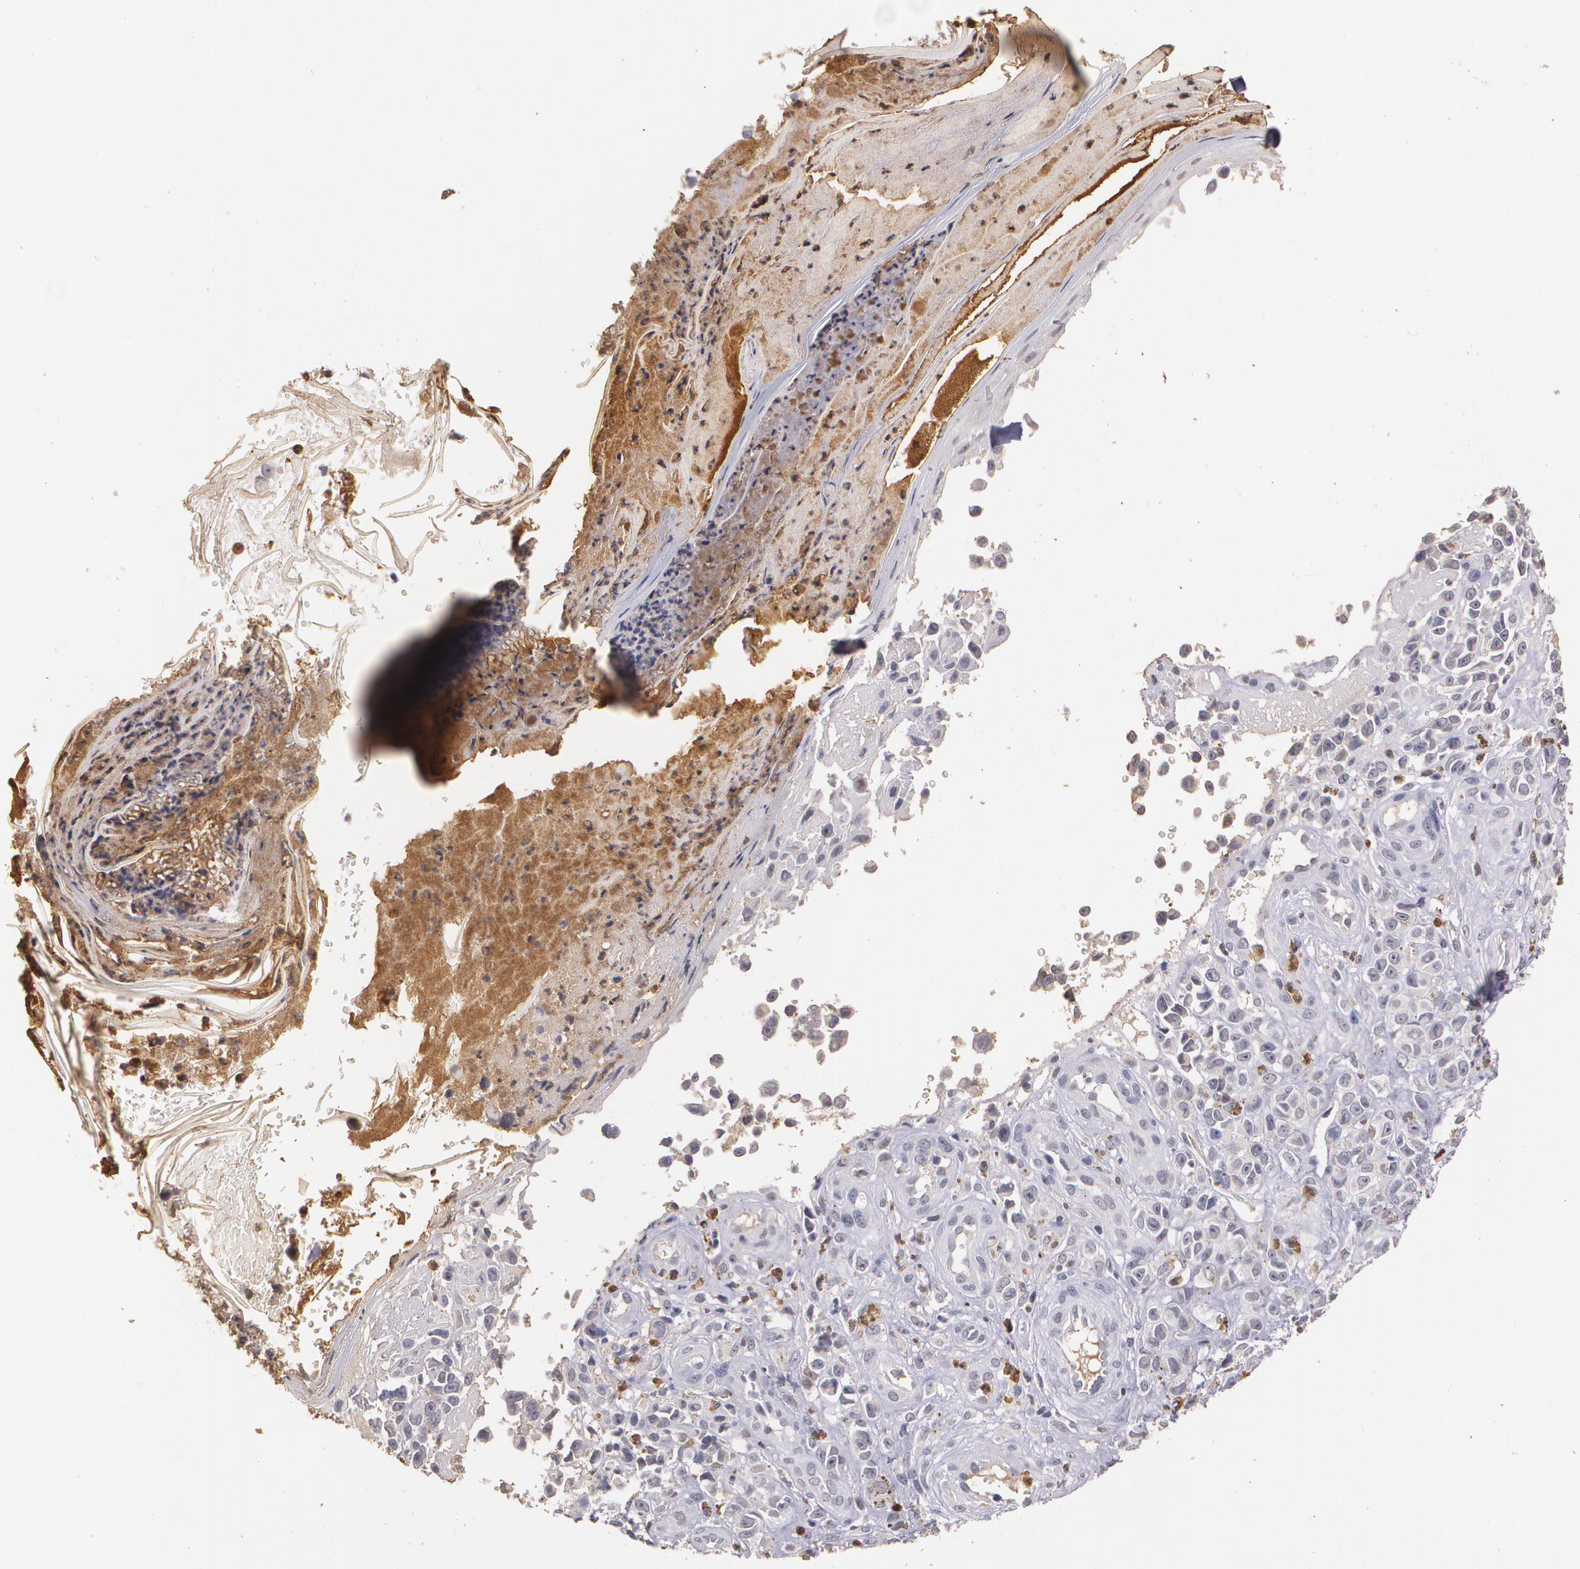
{"staining": {"intensity": "negative", "quantity": "none", "location": "none"}, "tissue": "melanoma", "cell_type": "Tumor cells", "image_type": "cancer", "snomed": [{"axis": "morphology", "description": "Malignant melanoma, NOS"}, {"axis": "topography", "description": "Skin"}], "caption": "Immunohistochemistry (IHC) micrograph of neoplastic tissue: melanoma stained with DAB (3,3'-diaminobenzidine) exhibits no significant protein expression in tumor cells.", "gene": "PTS", "patient": {"sex": "female", "age": 73}}